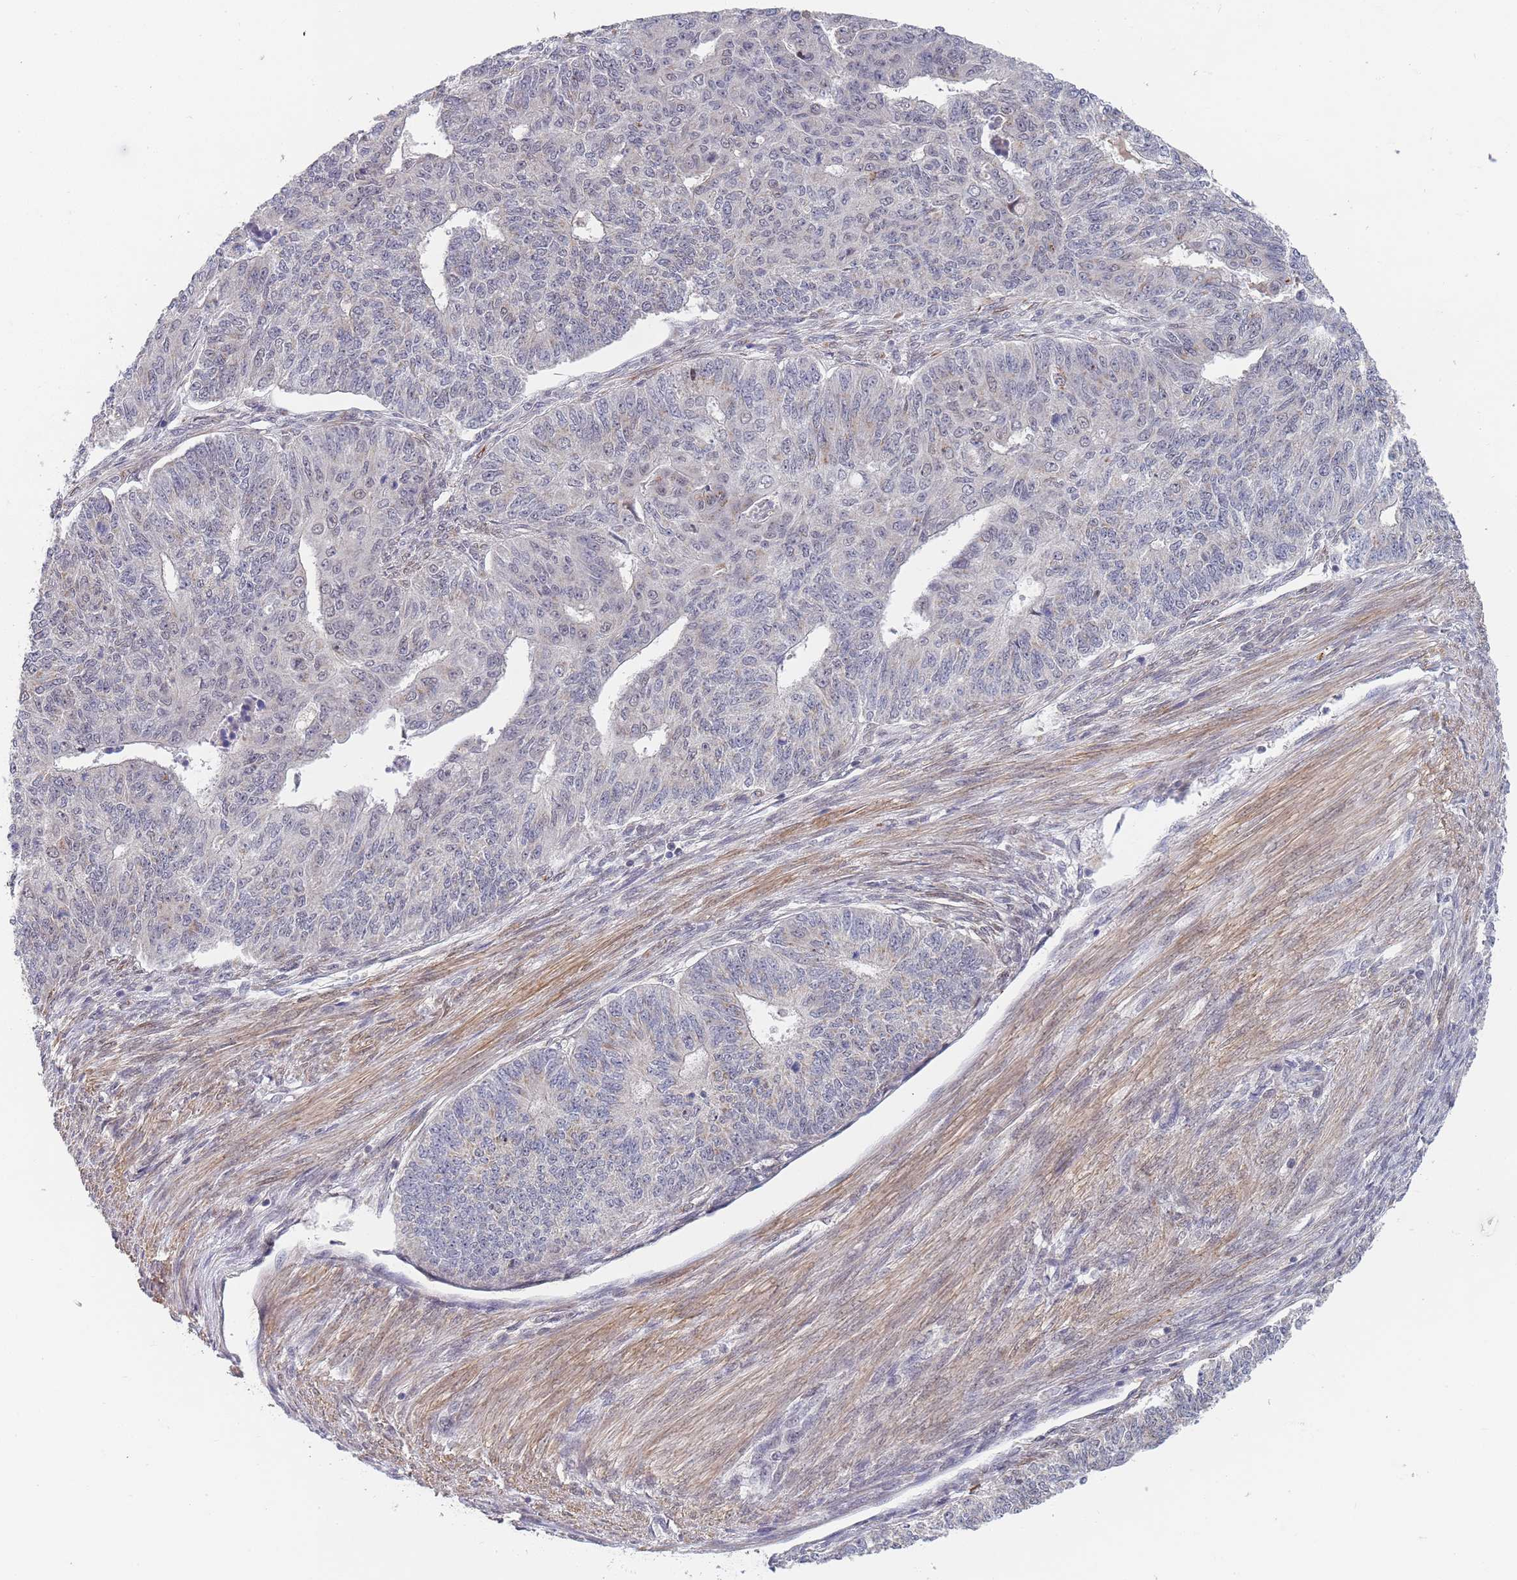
{"staining": {"intensity": "negative", "quantity": "none", "location": "none"}, "tissue": "endometrial cancer", "cell_type": "Tumor cells", "image_type": "cancer", "snomed": [{"axis": "morphology", "description": "Adenocarcinoma, NOS"}, {"axis": "topography", "description": "Endometrium"}], "caption": "There is no significant staining in tumor cells of endometrial cancer.", "gene": "B4GALT4", "patient": {"sex": "female", "age": 32}}